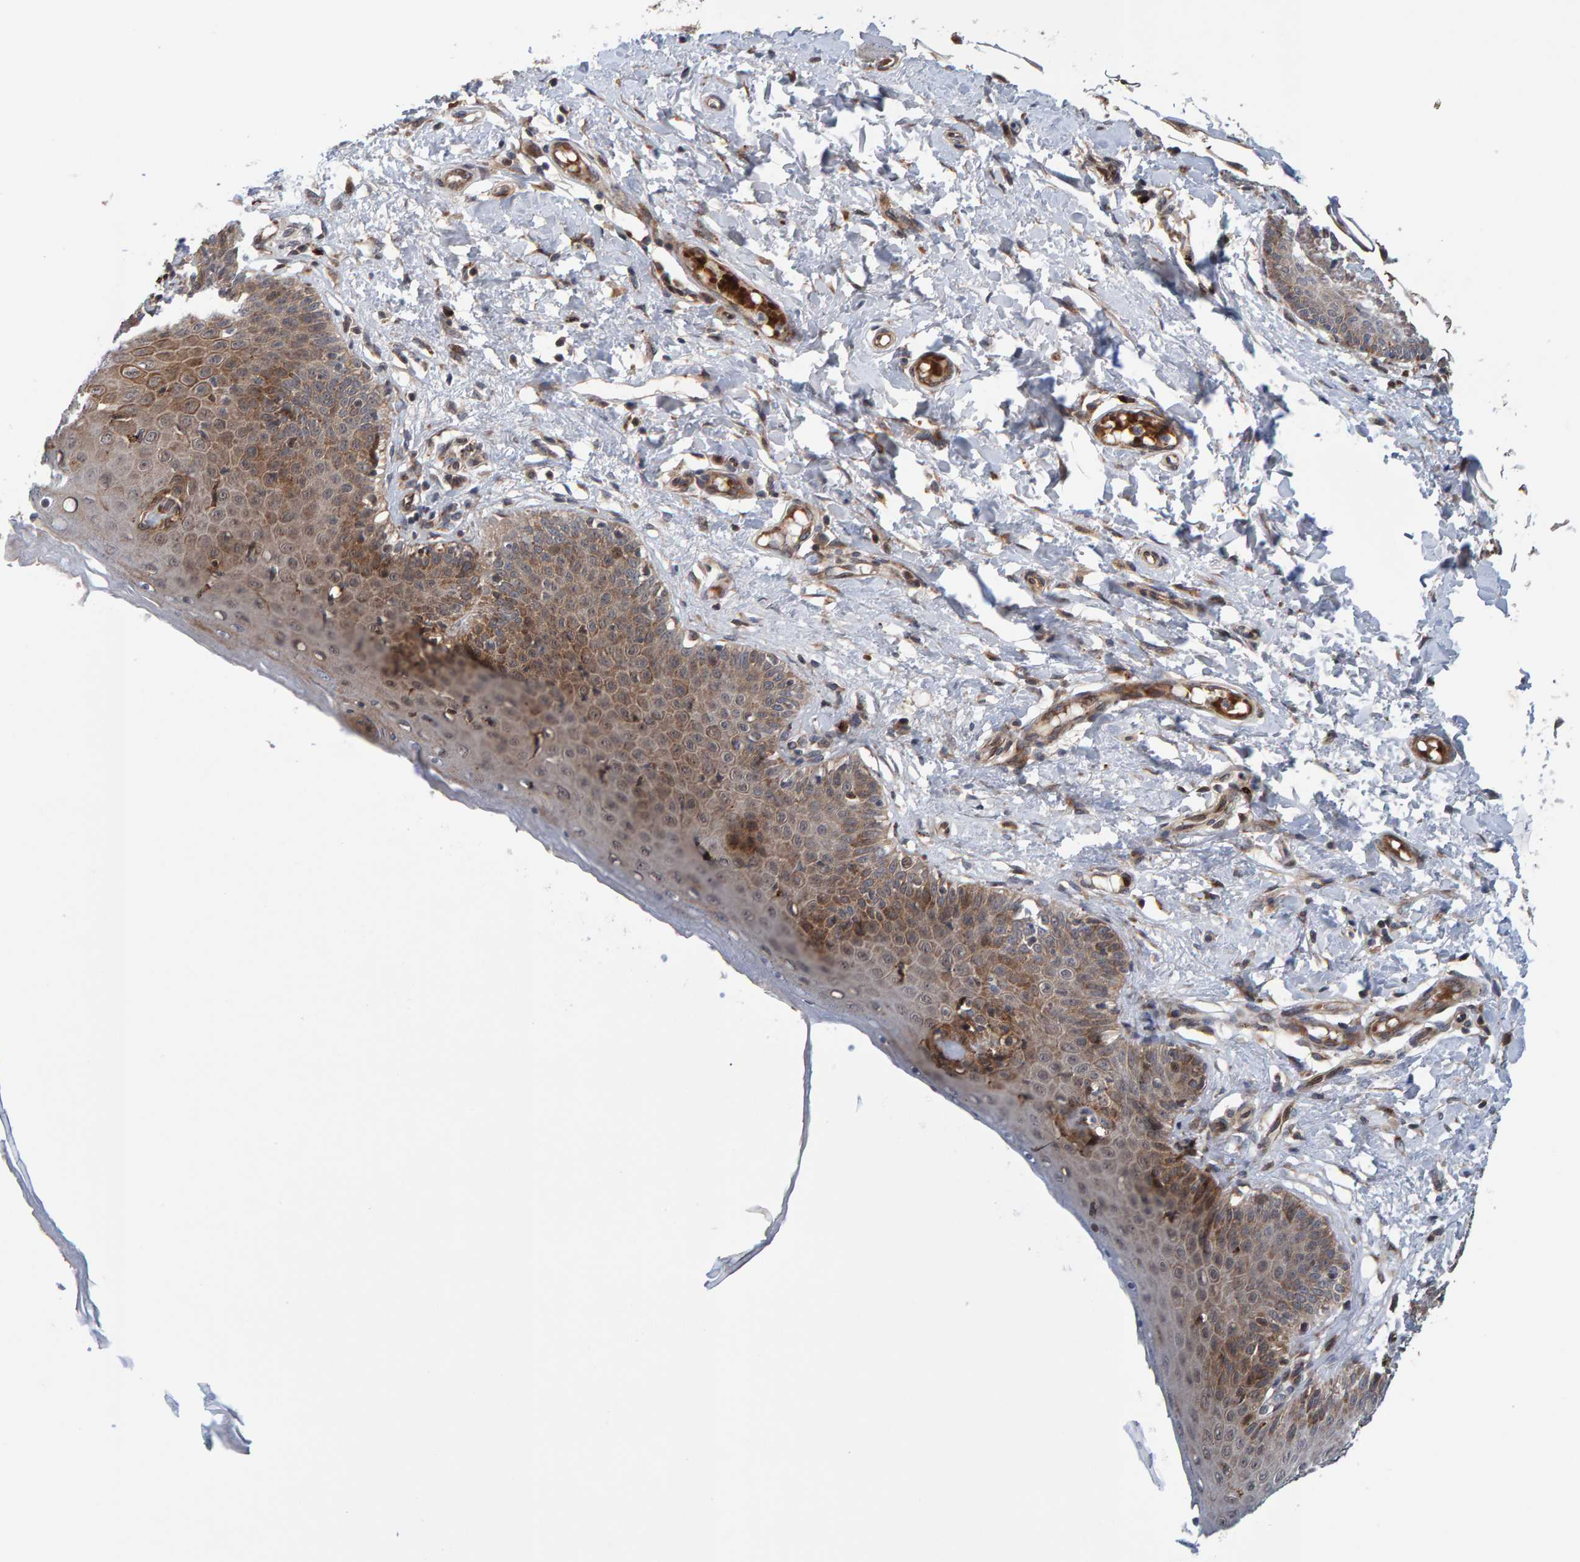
{"staining": {"intensity": "moderate", "quantity": ">75%", "location": "cytoplasmic/membranous"}, "tissue": "skin", "cell_type": "Epidermal cells", "image_type": "normal", "snomed": [{"axis": "morphology", "description": "Normal tissue, NOS"}, {"axis": "topography", "description": "Vulva"}], "caption": "A brown stain labels moderate cytoplasmic/membranous staining of a protein in epidermal cells of benign skin. (IHC, brightfield microscopy, high magnification).", "gene": "MFSD6L", "patient": {"sex": "female", "age": 66}}